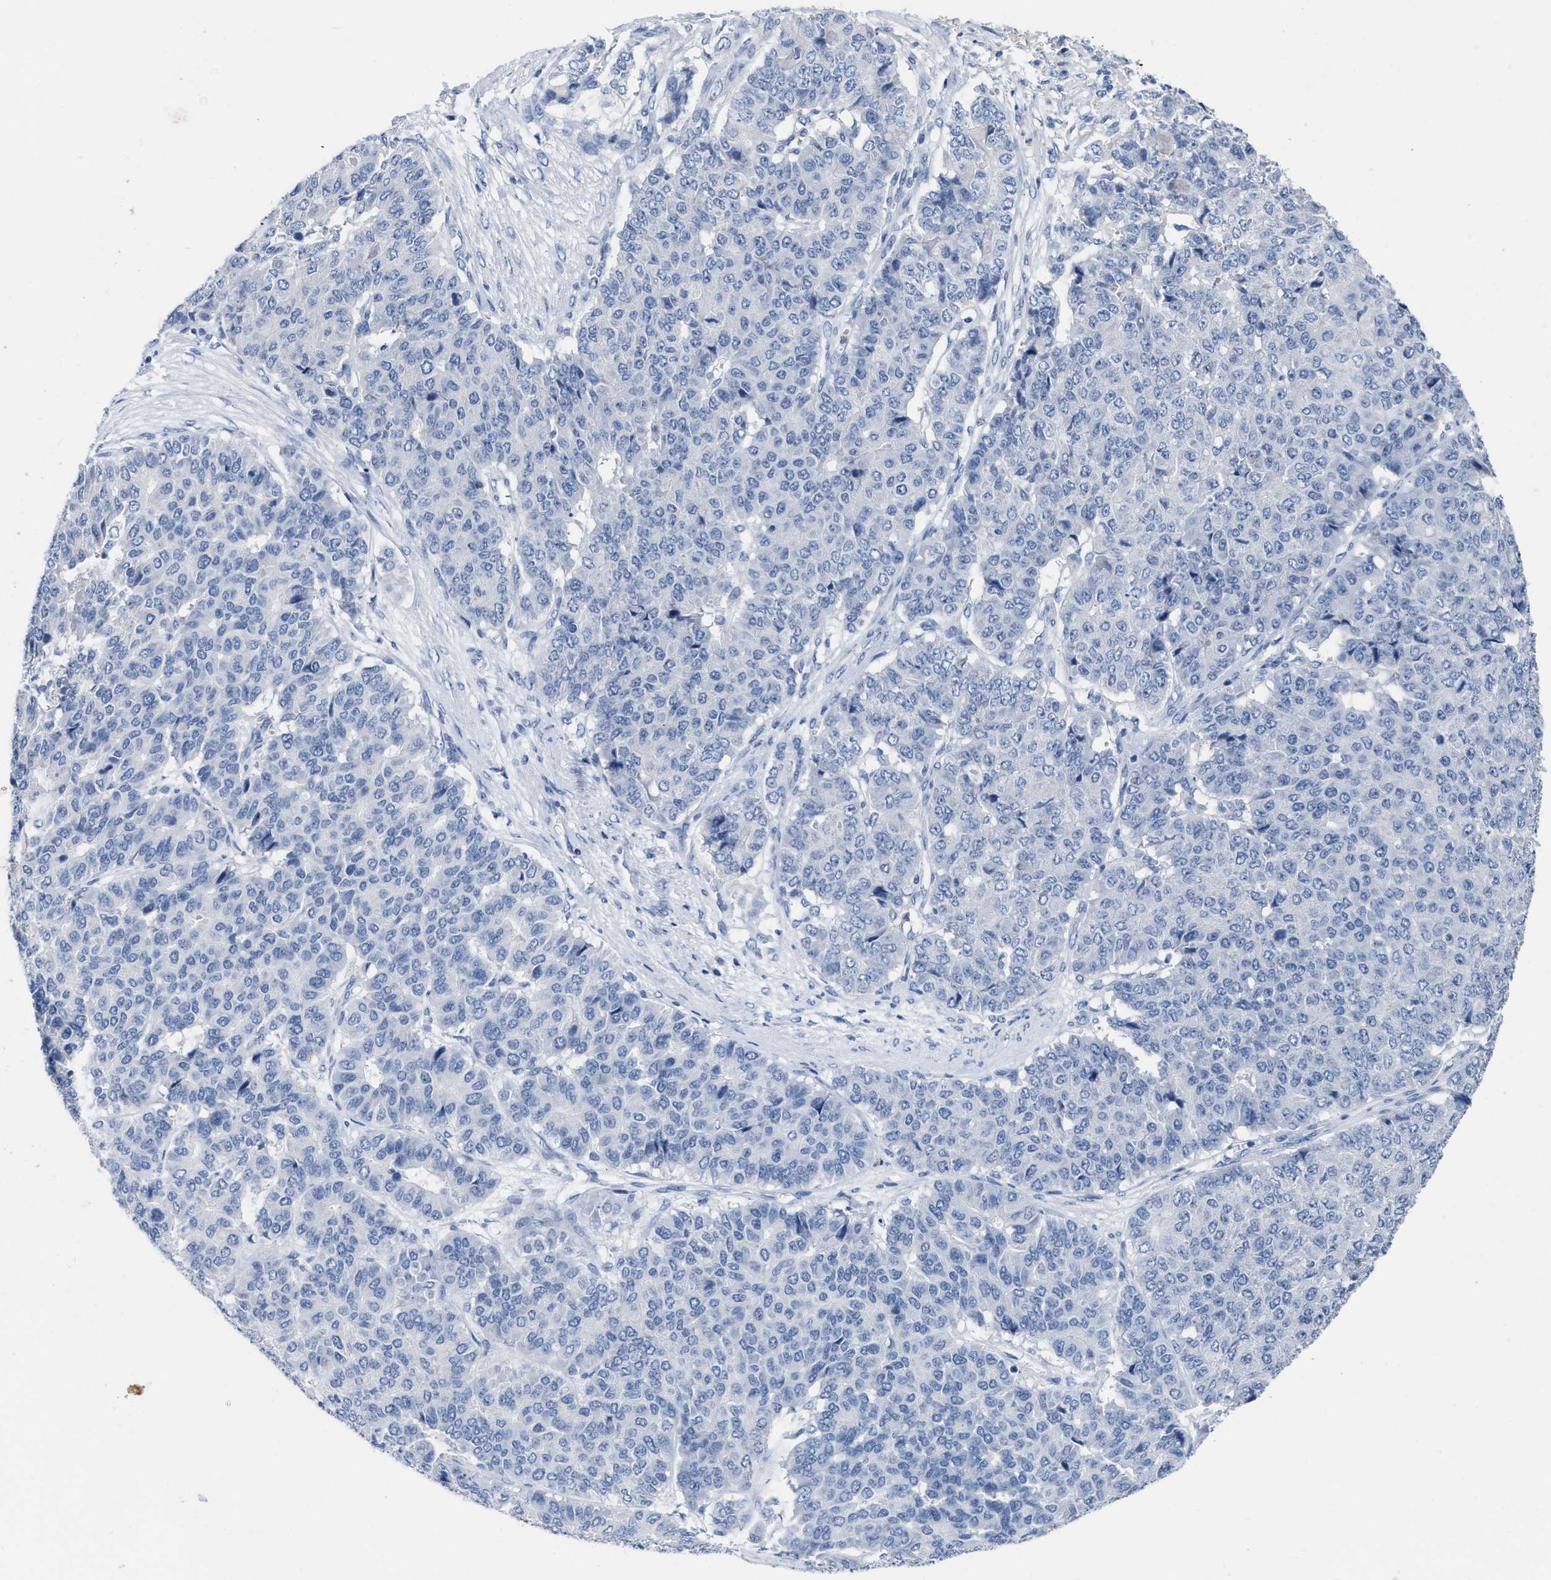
{"staining": {"intensity": "negative", "quantity": "none", "location": "none"}, "tissue": "pancreatic cancer", "cell_type": "Tumor cells", "image_type": "cancer", "snomed": [{"axis": "morphology", "description": "Adenocarcinoma, NOS"}, {"axis": "topography", "description": "Pancreas"}], "caption": "This is a micrograph of immunohistochemistry staining of pancreatic cancer, which shows no staining in tumor cells. (Stains: DAB (3,3'-diaminobenzidine) IHC with hematoxylin counter stain, Microscopy: brightfield microscopy at high magnification).", "gene": "CEACAM5", "patient": {"sex": "male", "age": 50}}